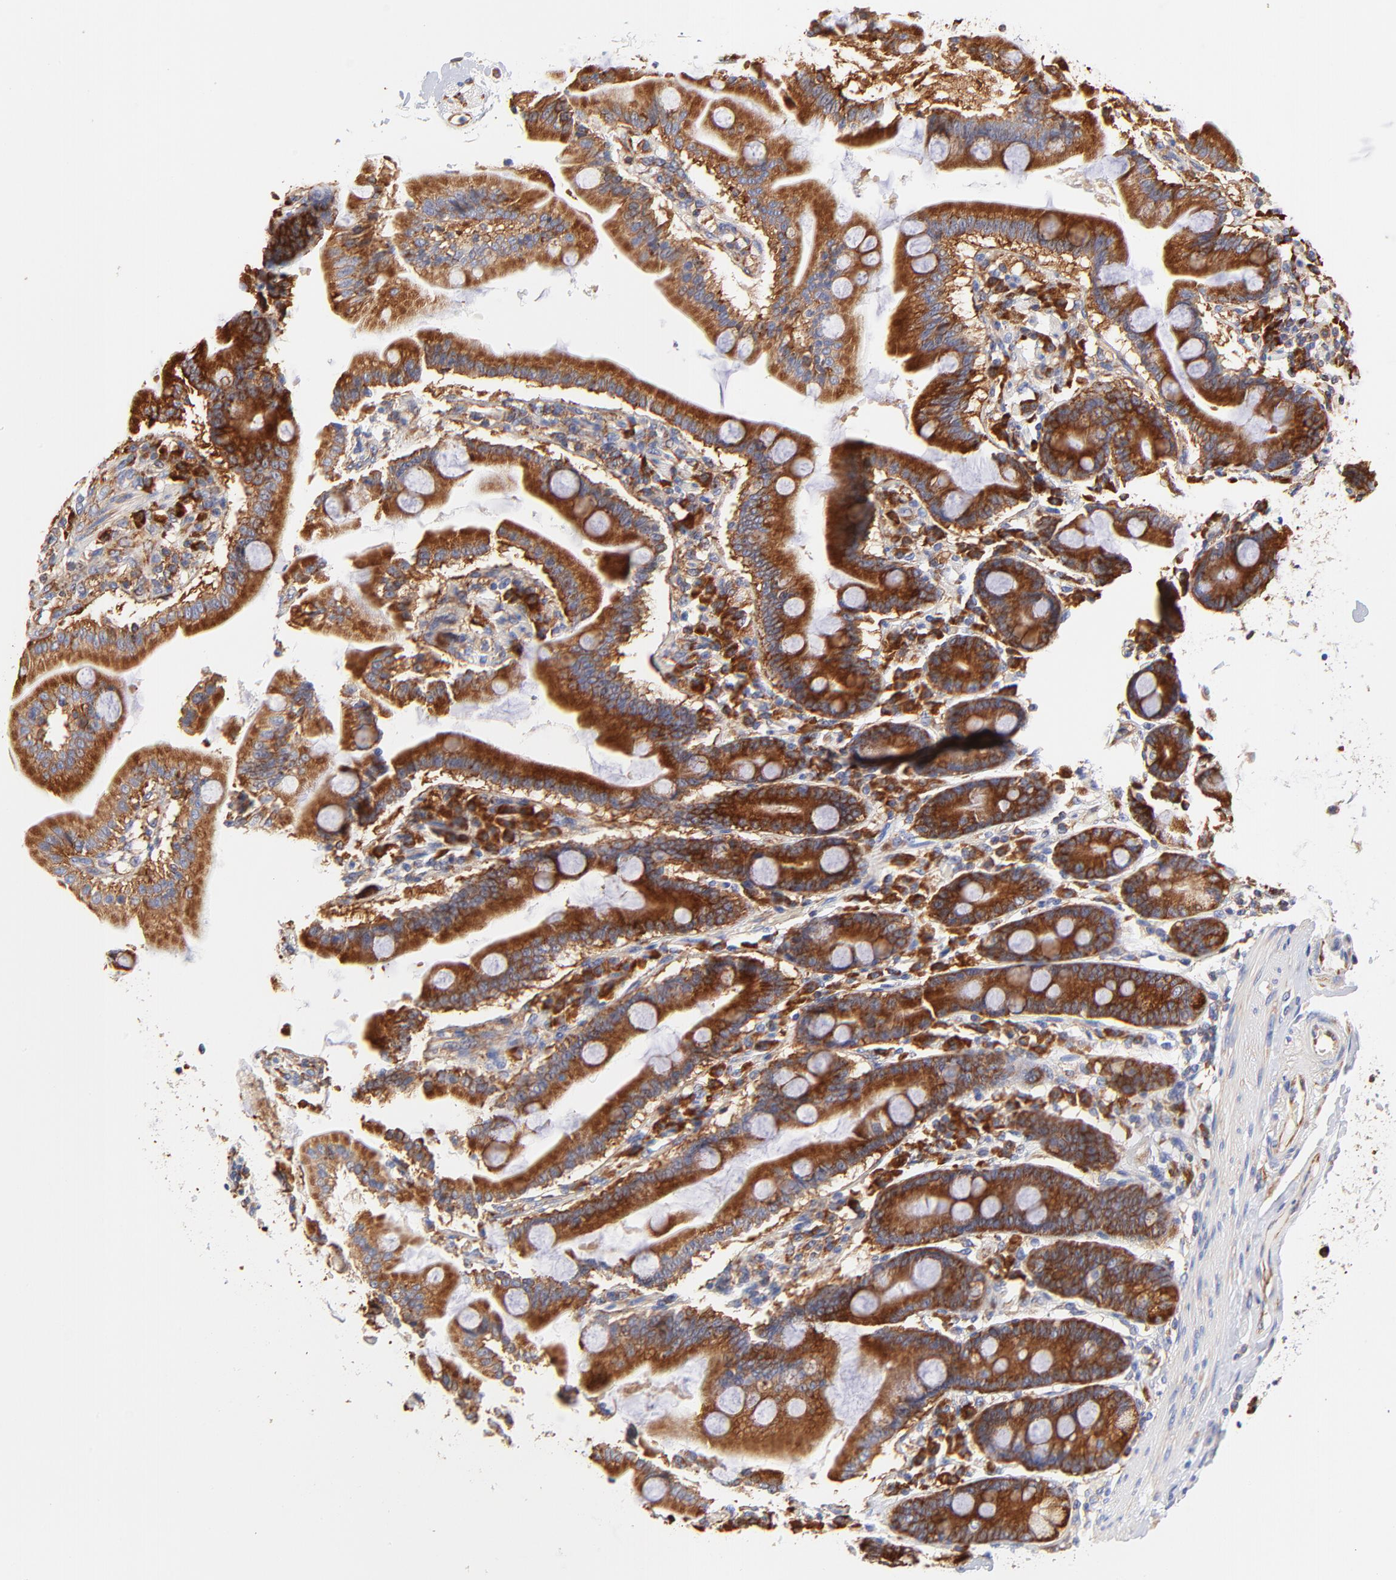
{"staining": {"intensity": "strong", "quantity": ">75%", "location": "cytoplasmic/membranous"}, "tissue": "duodenum", "cell_type": "Glandular cells", "image_type": "normal", "snomed": [{"axis": "morphology", "description": "Normal tissue, NOS"}, {"axis": "topography", "description": "Duodenum"}], "caption": "There is high levels of strong cytoplasmic/membranous staining in glandular cells of normal duodenum, as demonstrated by immunohistochemical staining (brown color).", "gene": "RPL27", "patient": {"sex": "female", "age": 64}}